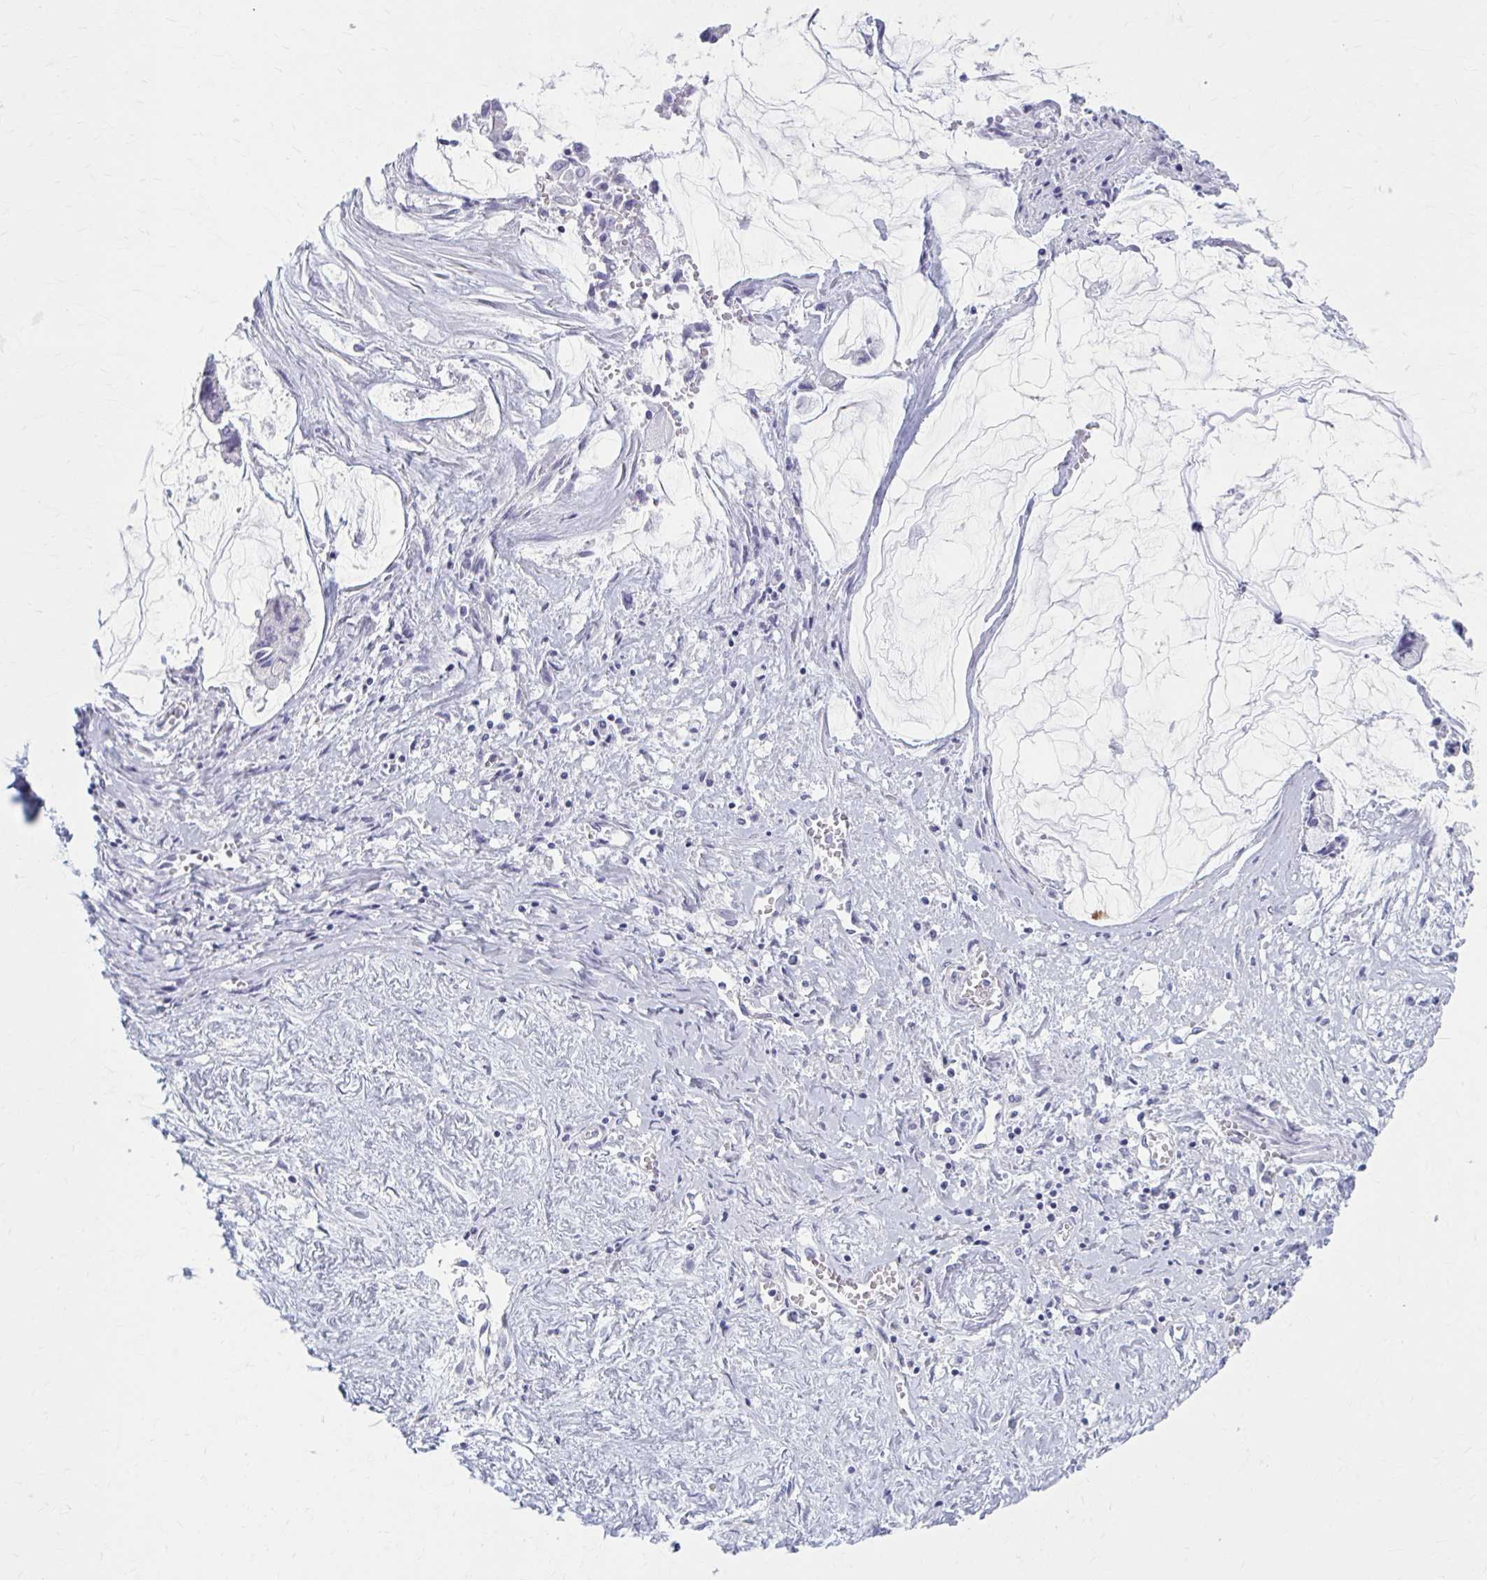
{"staining": {"intensity": "negative", "quantity": "none", "location": "none"}, "tissue": "ovarian cancer", "cell_type": "Tumor cells", "image_type": "cancer", "snomed": [{"axis": "morphology", "description": "Cystadenocarcinoma, mucinous, NOS"}, {"axis": "topography", "description": "Ovary"}], "caption": "This is an immunohistochemistry (IHC) image of human ovarian mucinous cystadenocarcinoma. There is no positivity in tumor cells.", "gene": "CCDC105", "patient": {"sex": "female", "age": 90}}